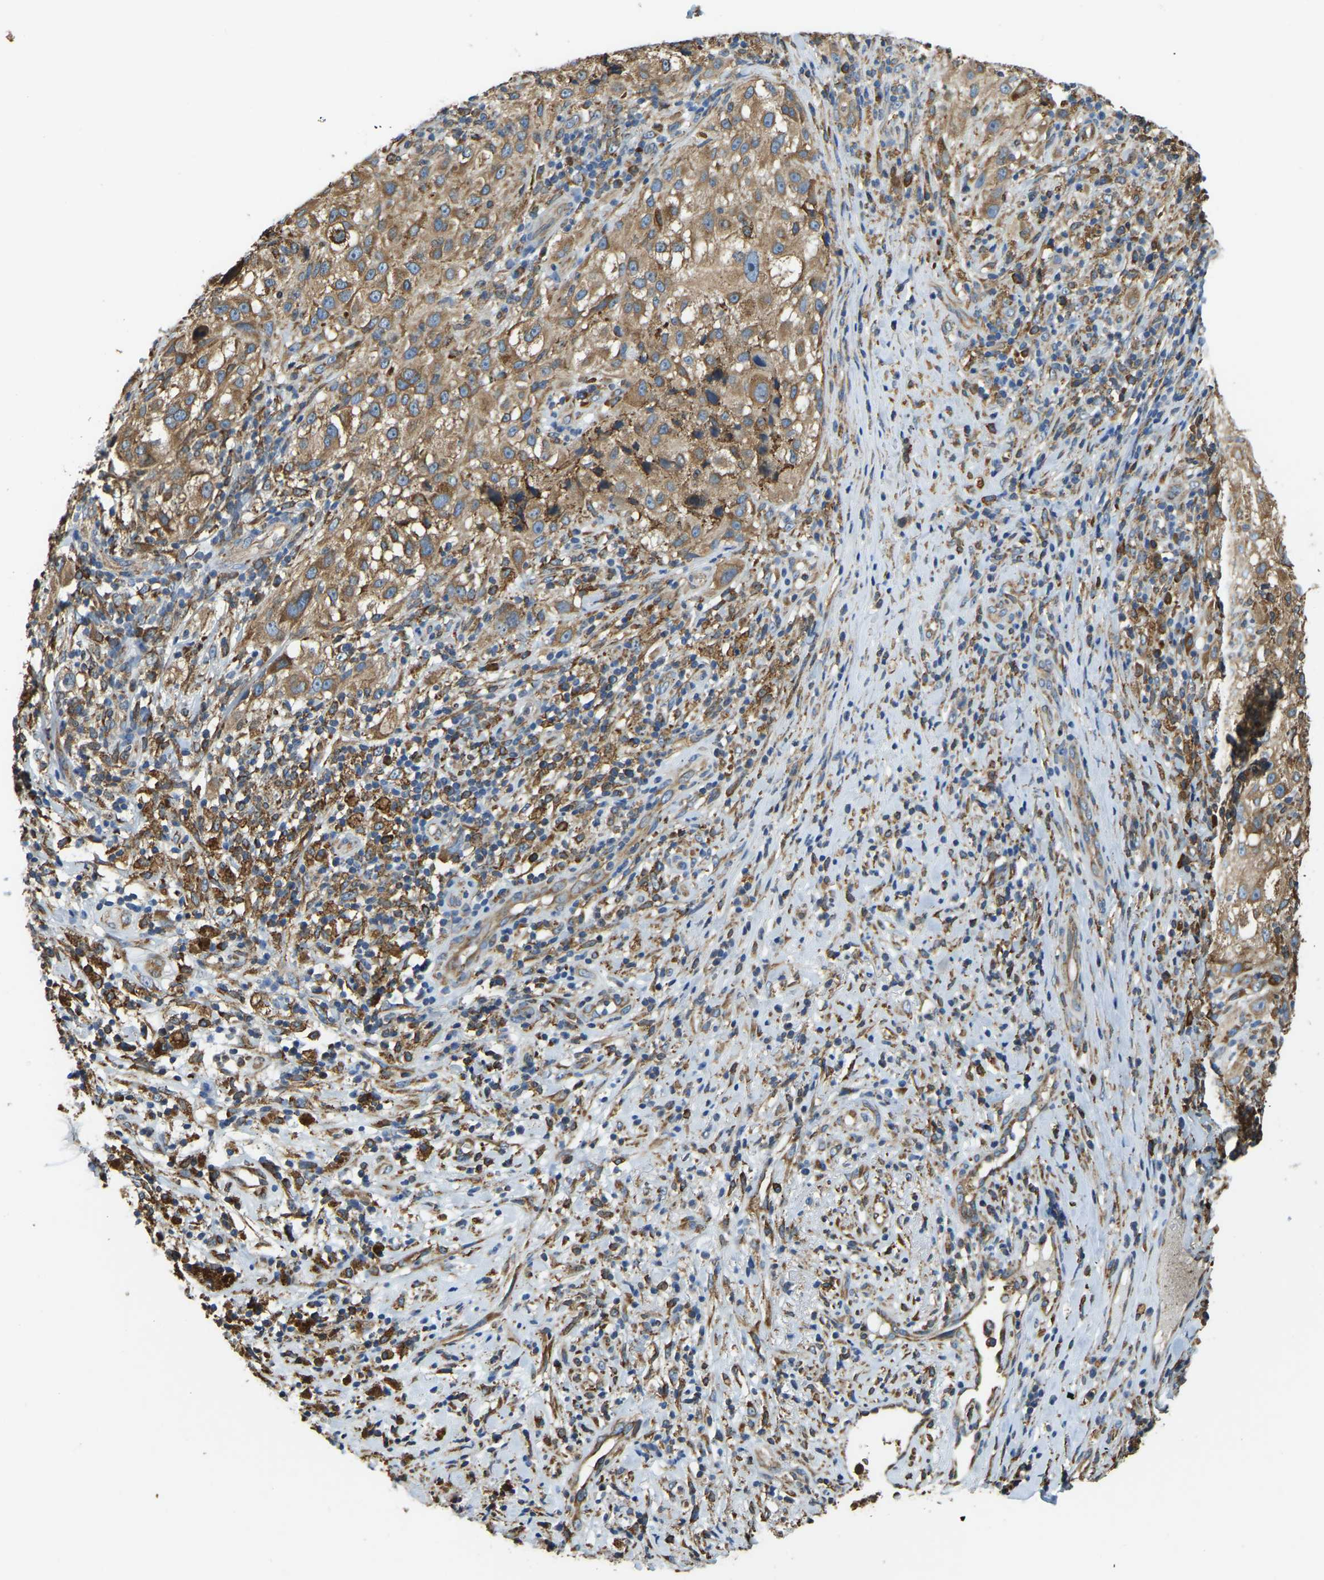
{"staining": {"intensity": "moderate", "quantity": ">75%", "location": "cytoplasmic/membranous"}, "tissue": "melanoma", "cell_type": "Tumor cells", "image_type": "cancer", "snomed": [{"axis": "morphology", "description": "Necrosis, NOS"}, {"axis": "morphology", "description": "Malignant melanoma, NOS"}, {"axis": "topography", "description": "Skin"}], "caption": "Melanoma stained for a protein demonstrates moderate cytoplasmic/membranous positivity in tumor cells.", "gene": "RNF115", "patient": {"sex": "female", "age": 87}}